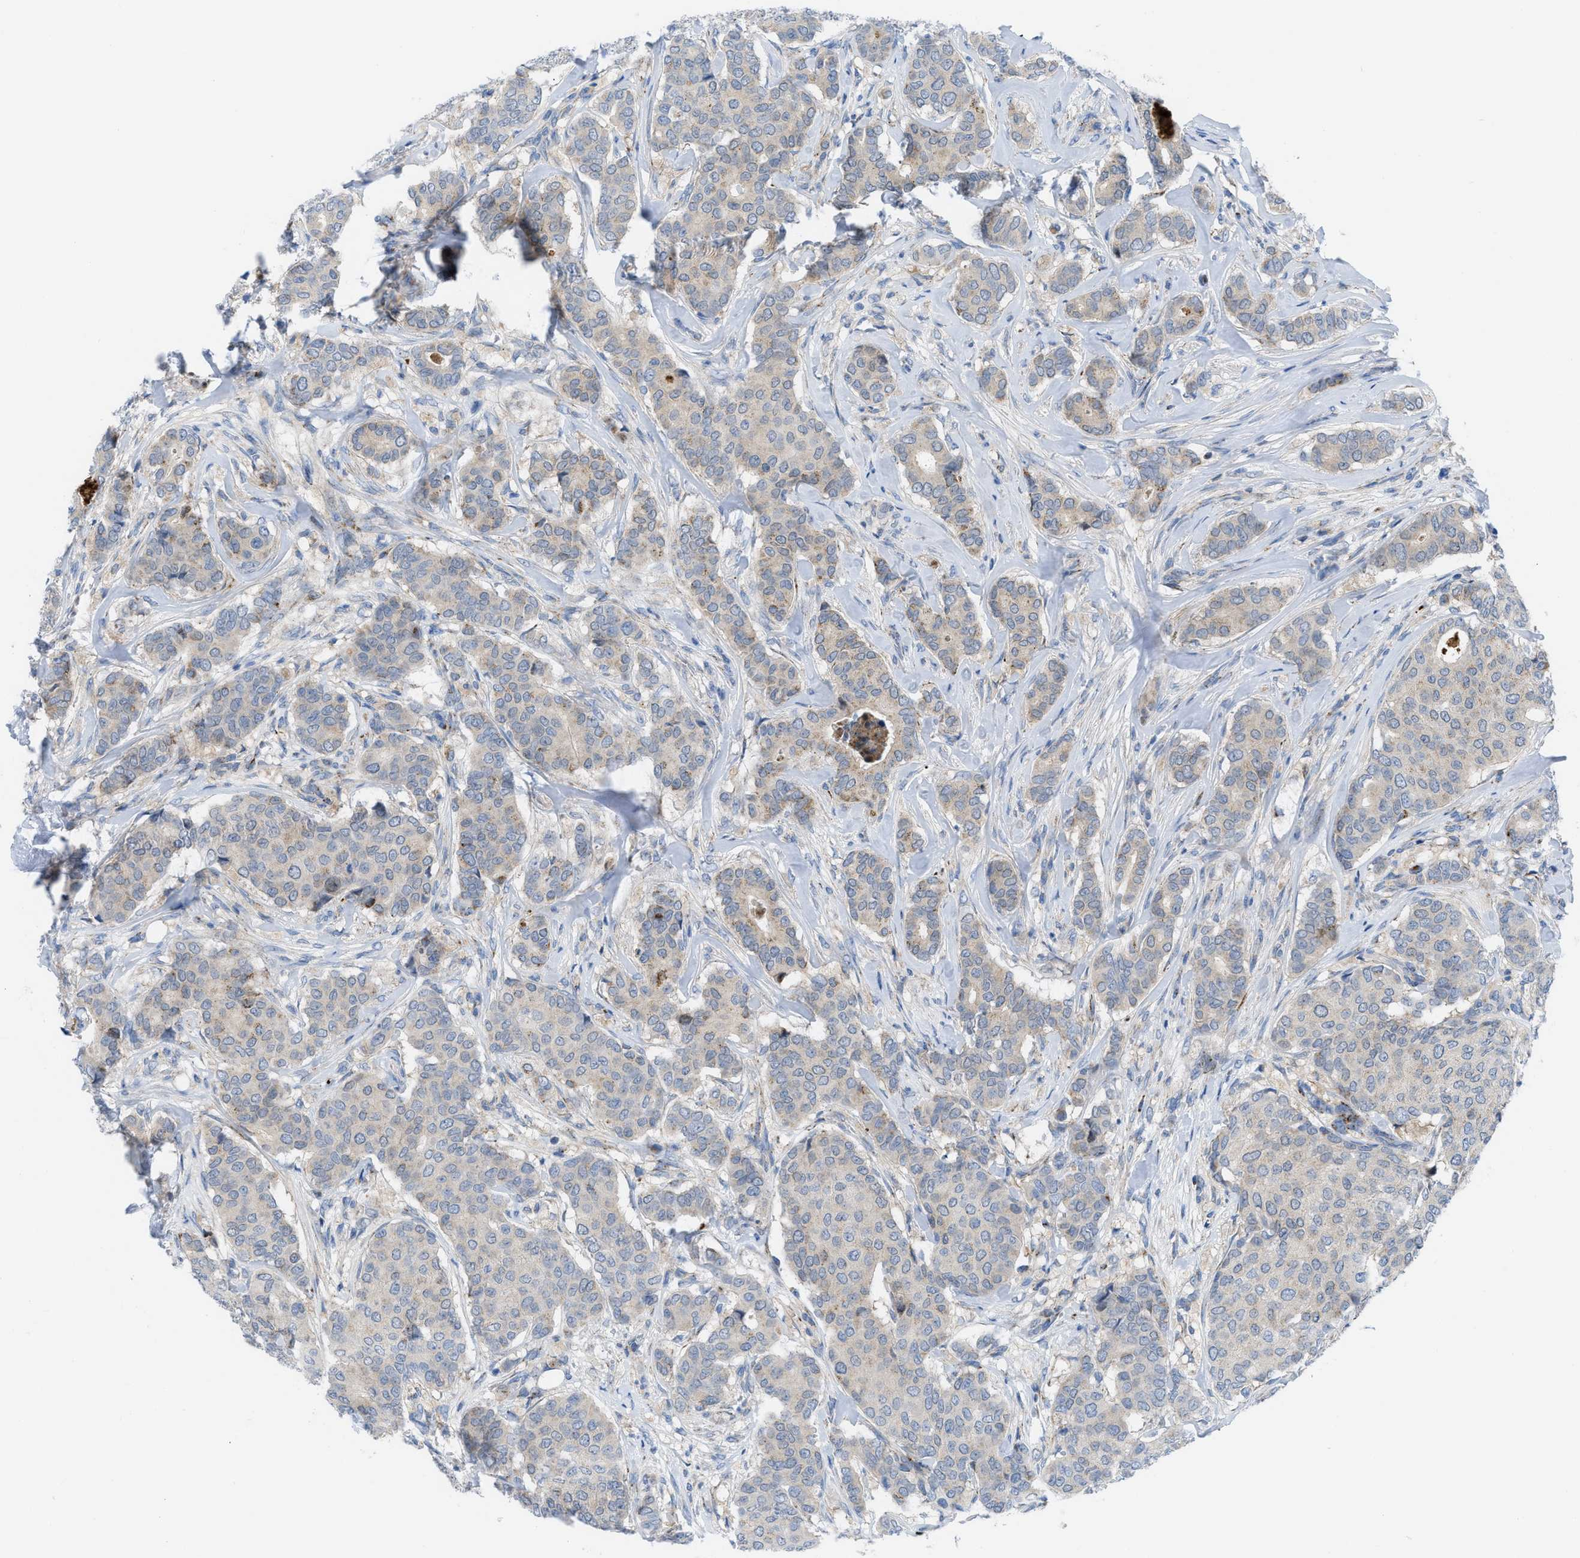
{"staining": {"intensity": "weak", "quantity": "<25%", "location": "cytoplasmic/membranous"}, "tissue": "breast cancer", "cell_type": "Tumor cells", "image_type": "cancer", "snomed": [{"axis": "morphology", "description": "Duct carcinoma"}, {"axis": "topography", "description": "Breast"}], "caption": "Protein analysis of breast infiltrating ductal carcinoma shows no significant staining in tumor cells. Brightfield microscopy of immunohistochemistry (IHC) stained with DAB (3,3'-diaminobenzidine) (brown) and hematoxylin (blue), captured at high magnification.", "gene": "RBBP9", "patient": {"sex": "female", "age": 75}}